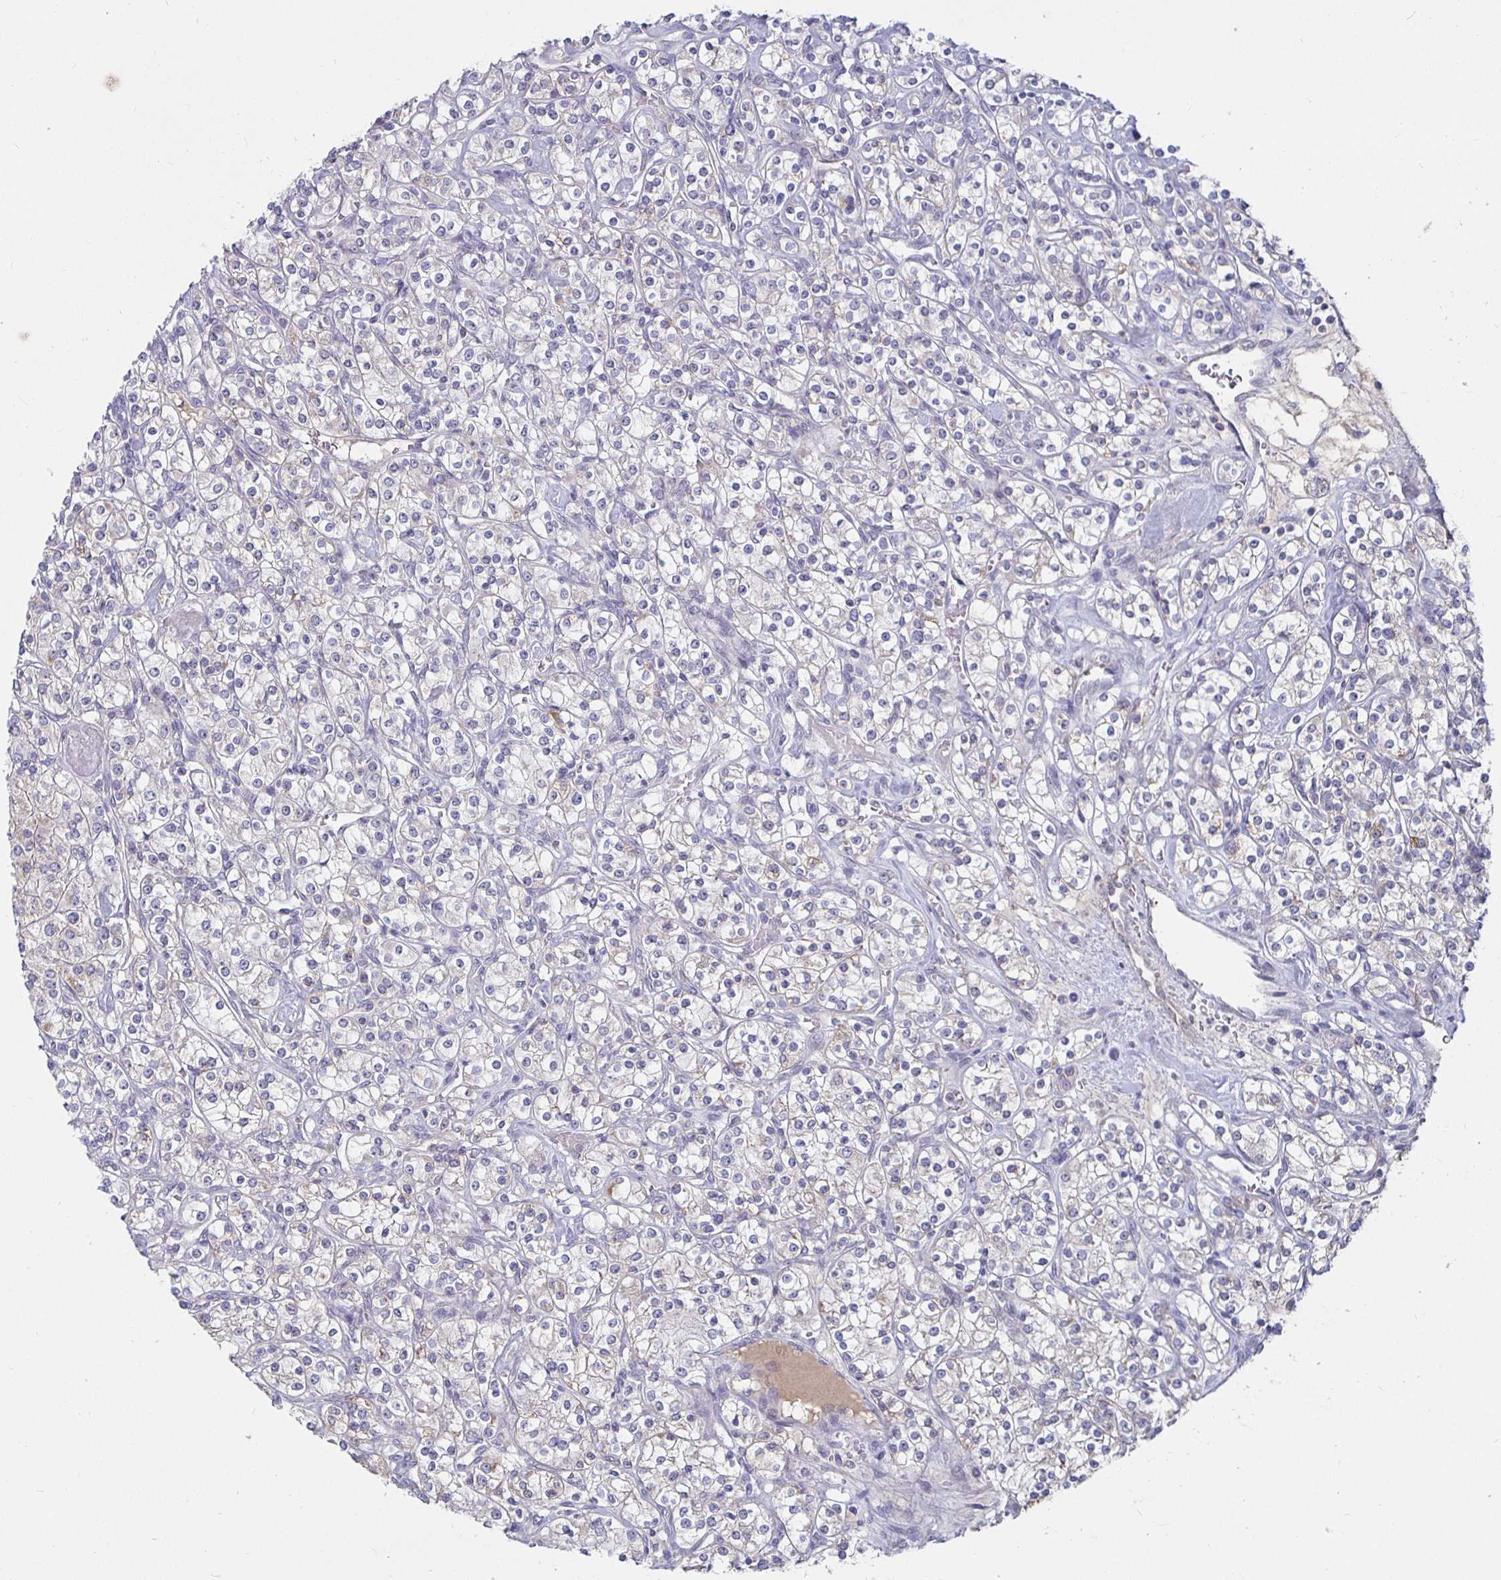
{"staining": {"intensity": "moderate", "quantity": "25%-75%", "location": "cytoplasmic/membranous"}, "tissue": "renal cancer", "cell_type": "Tumor cells", "image_type": "cancer", "snomed": [{"axis": "morphology", "description": "Adenocarcinoma, NOS"}, {"axis": "topography", "description": "Kidney"}], "caption": "Immunohistochemistry (IHC) (DAB) staining of renal adenocarcinoma exhibits moderate cytoplasmic/membranous protein expression in approximately 25%-75% of tumor cells.", "gene": "RNF144B", "patient": {"sex": "male", "age": 77}}